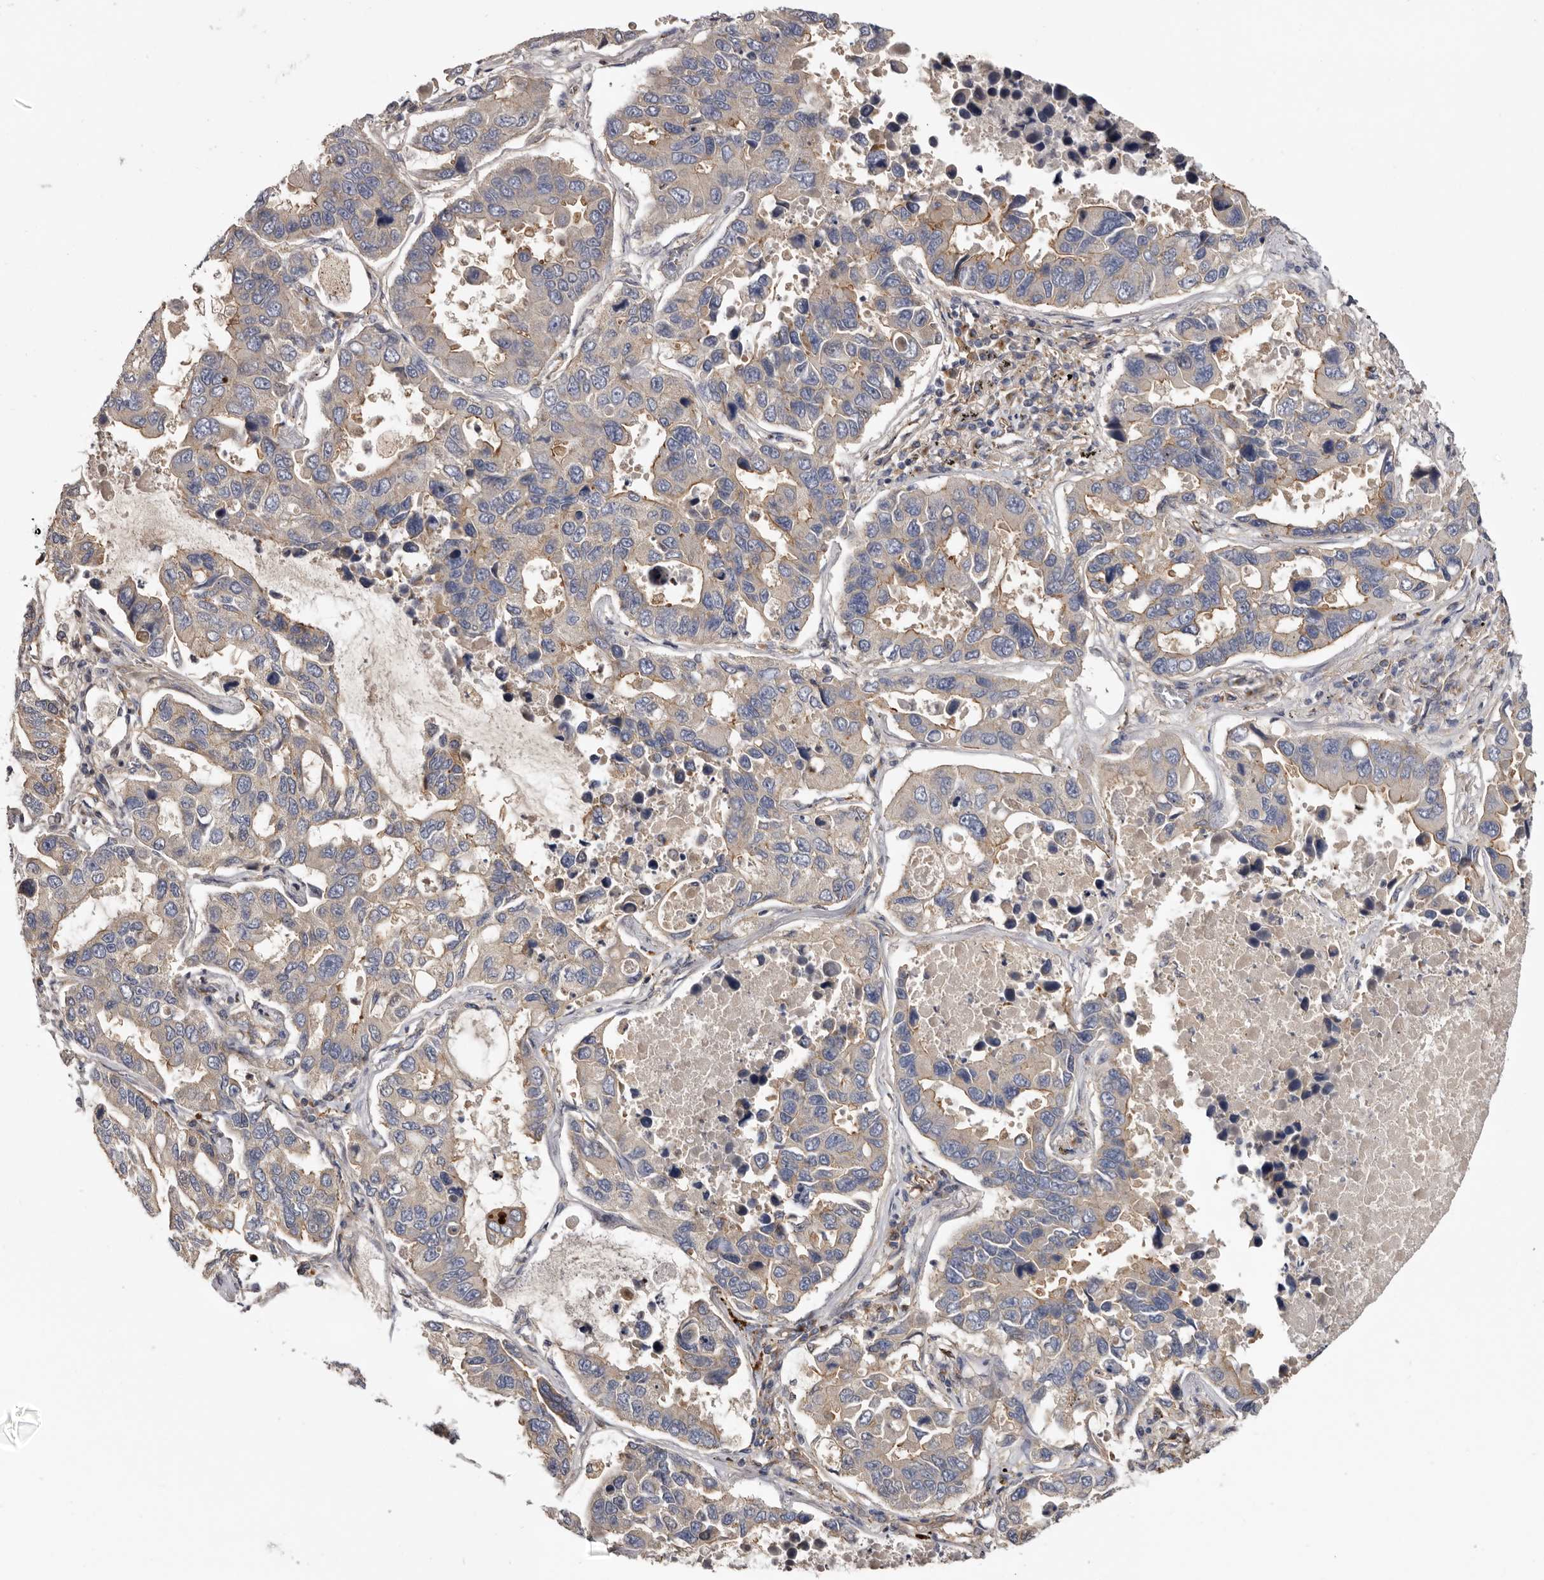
{"staining": {"intensity": "weak", "quantity": "<25%", "location": "cytoplasmic/membranous"}, "tissue": "lung cancer", "cell_type": "Tumor cells", "image_type": "cancer", "snomed": [{"axis": "morphology", "description": "Adenocarcinoma, NOS"}, {"axis": "topography", "description": "Lung"}], "caption": "This is an immunohistochemistry (IHC) image of lung adenocarcinoma. There is no positivity in tumor cells.", "gene": "INKA2", "patient": {"sex": "male", "age": 64}}